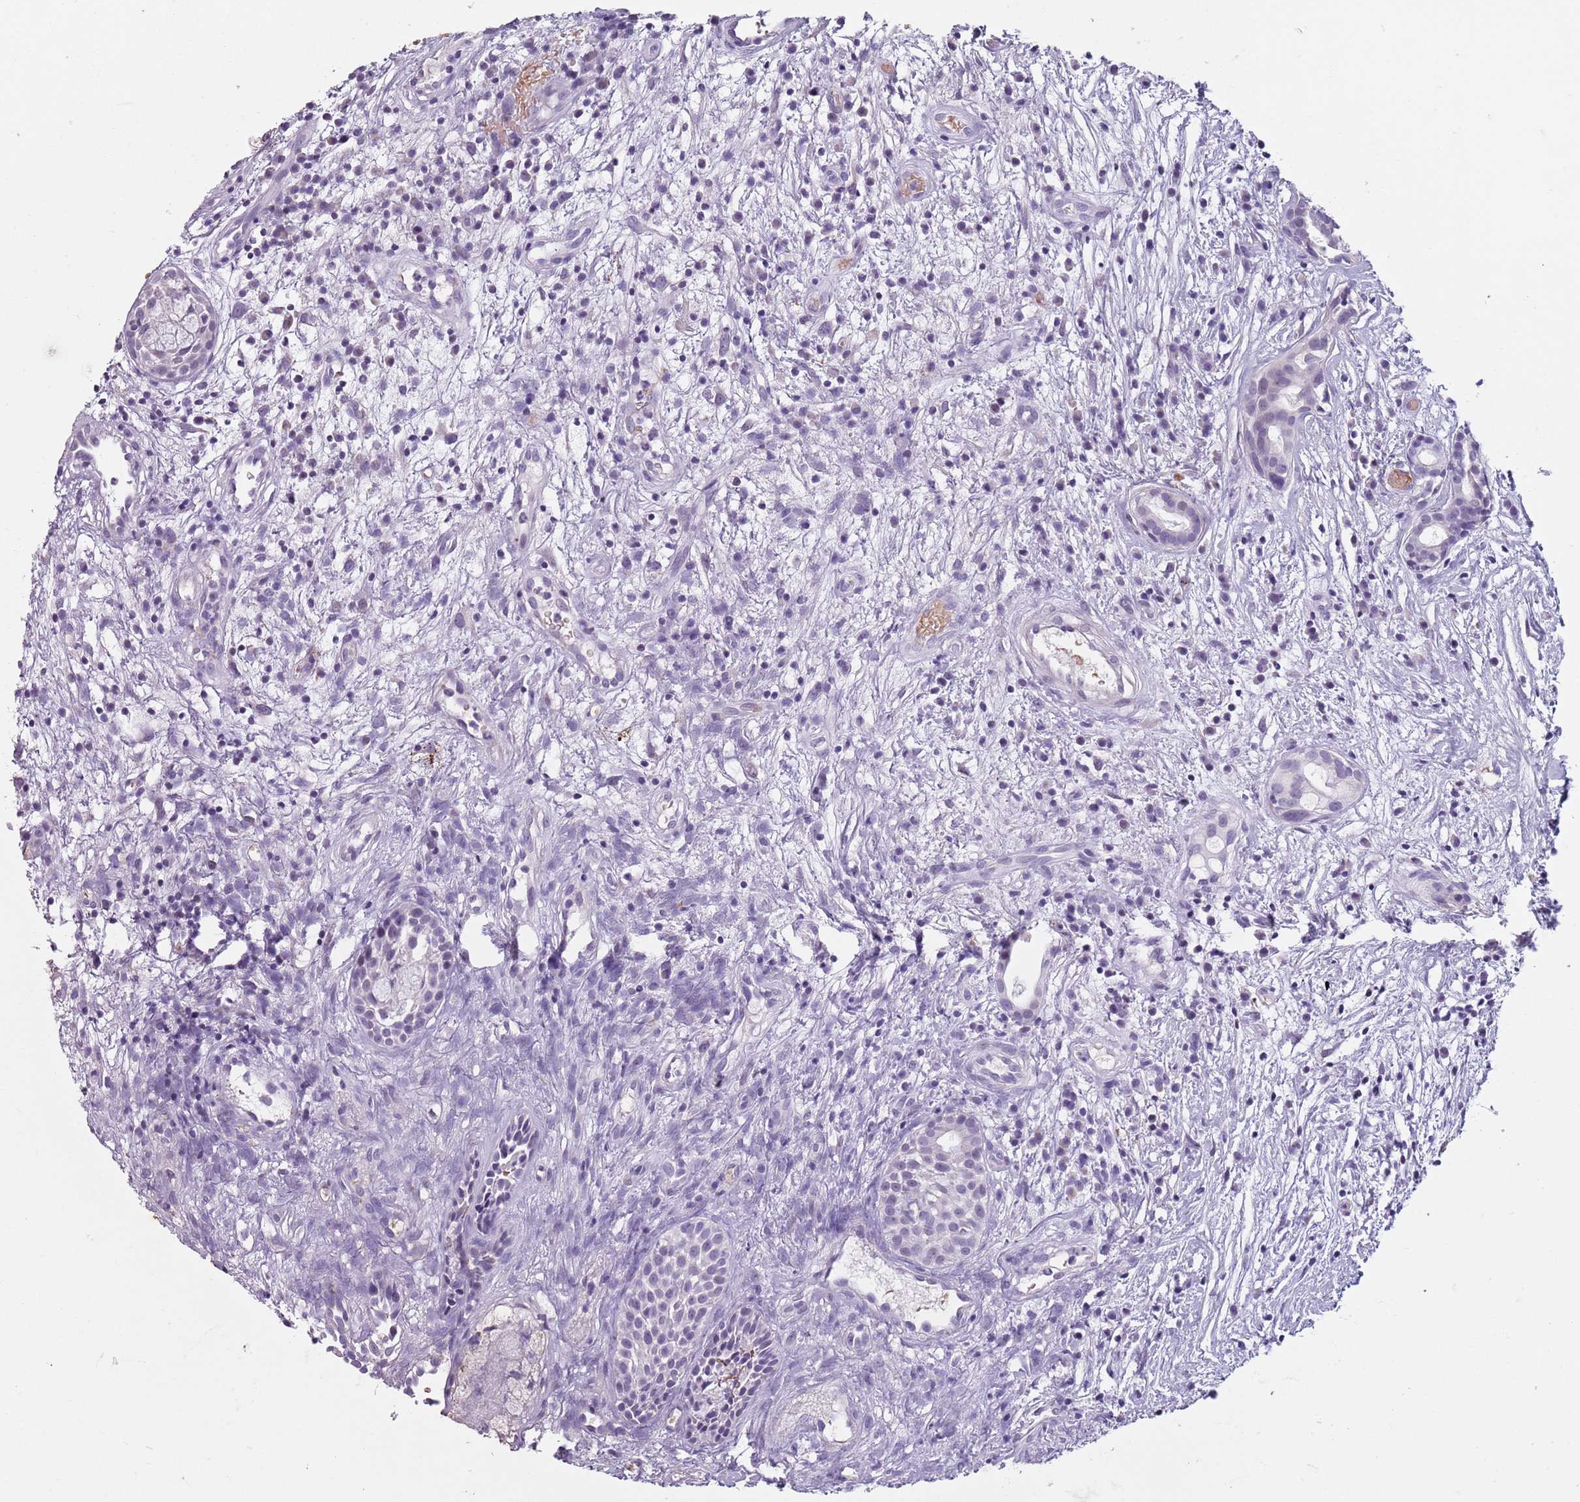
{"staining": {"intensity": "negative", "quantity": "none", "location": "none"}, "tissue": "head and neck cancer", "cell_type": "Tumor cells", "image_type": "cancer", "snomed": [{"axis": "morphology", "description": "Adenocarcinoma, NOS"}, {"axis": "topography", "description": "Subcutis"}, {"axis": "topography", "description": "Head-Neck"}], "caption": "The histopathology image demonstrates no significant positivity in tumor cells of head and neck cancer.", "gene": "SPESP1", "patient": {"sex": "female", "age": 73}}